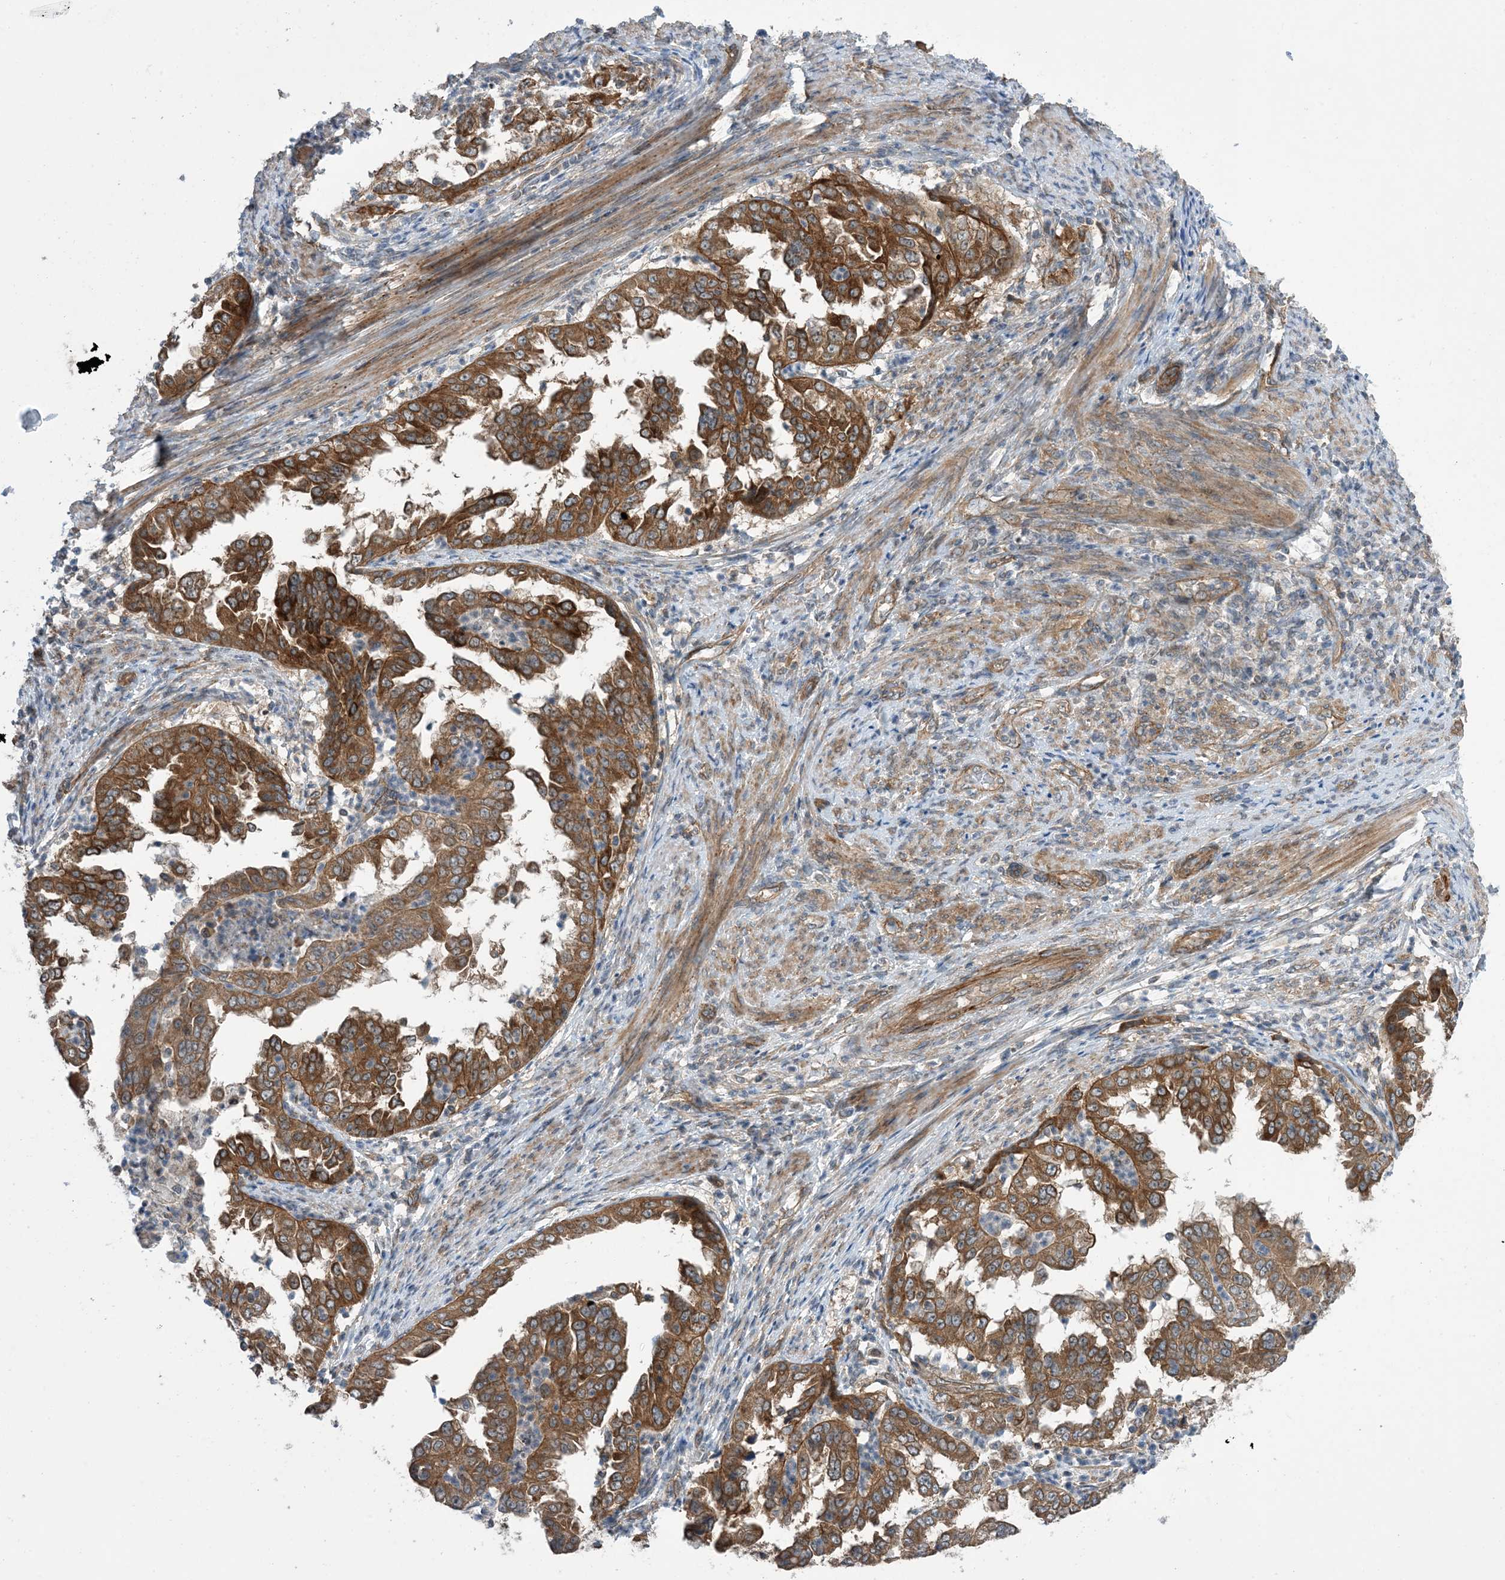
{"staining": {"intensity": "strong", "quantity": ">75%", "location": "cytoplasmic/membranous"}, "tissue": "endometrial cancer", "cell_type": "Tumor cells", "image_type": "cancer", "snomed": [{"axis": "morphology", "description": "Adenocarcinoma, NOS"}, {"axis": "topography", "description": "Endometrium"}], "caption": "Protein analysis of endometrial adenocarcinoma tissue displays strong cytoplasmic/membranous positivity in approximately >75% of tumor cells.", "gene": "EHBP1", "patient": {"sex": "female", "age": 85}}